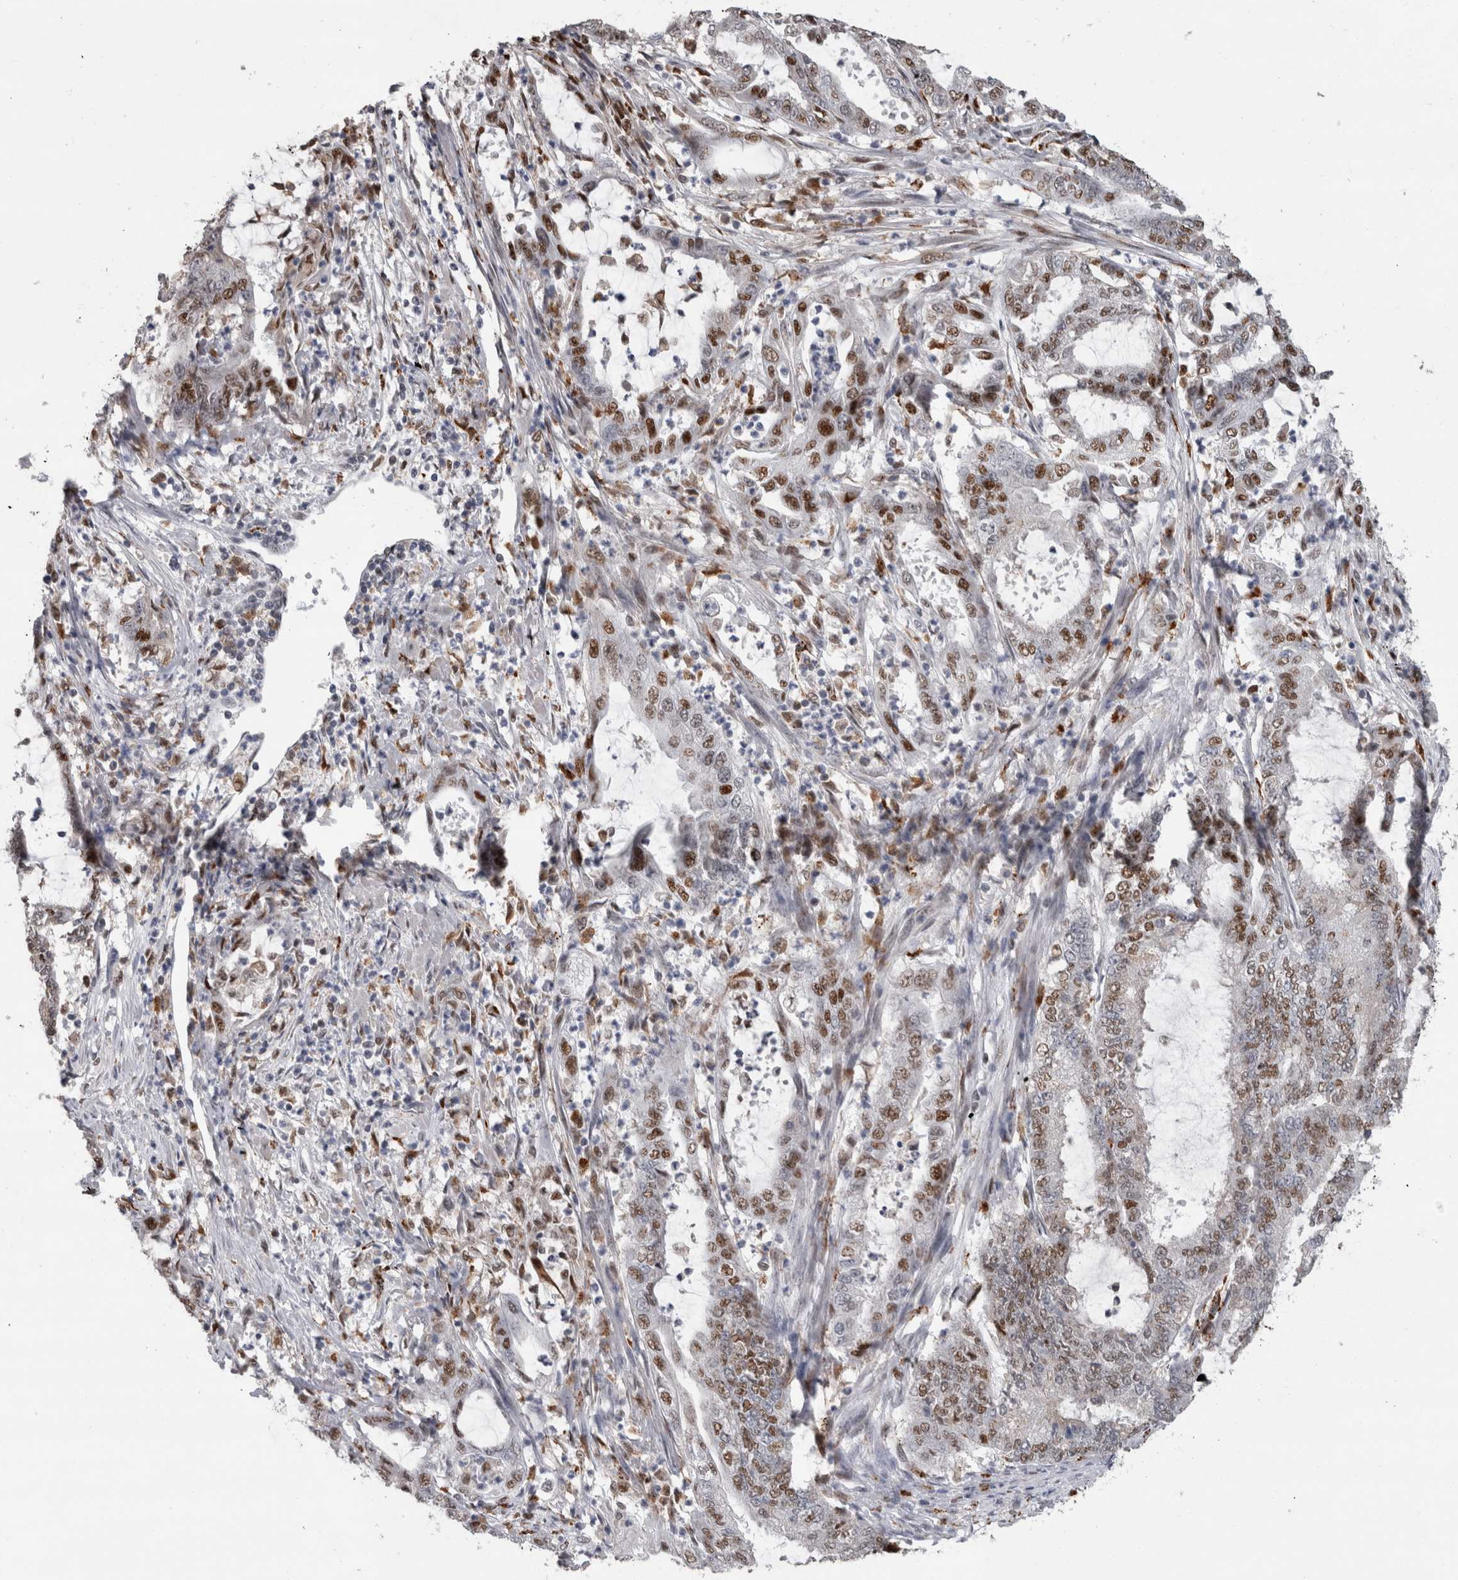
{"staining": {"intensity": "moderate", "quantity": "25%-75%", "location": "nuclear"}, "tissue": "endometrial cancer", "cell_type": "Tumor cells", "image_type": "cancer", "snomed": [{"axis": "morphology", "description": "Adenocarcinoma, NOS"}, {"axis": "topography", "description": "Endometrium"}], "caption": "This is a histology image of IHC staining of endometrial cancer (adenocarcinoma), which shows moderate staining in the nuclear of tumor cells.", "gene": "POLD2", "patient": {"sex": "female", "age": 51}}